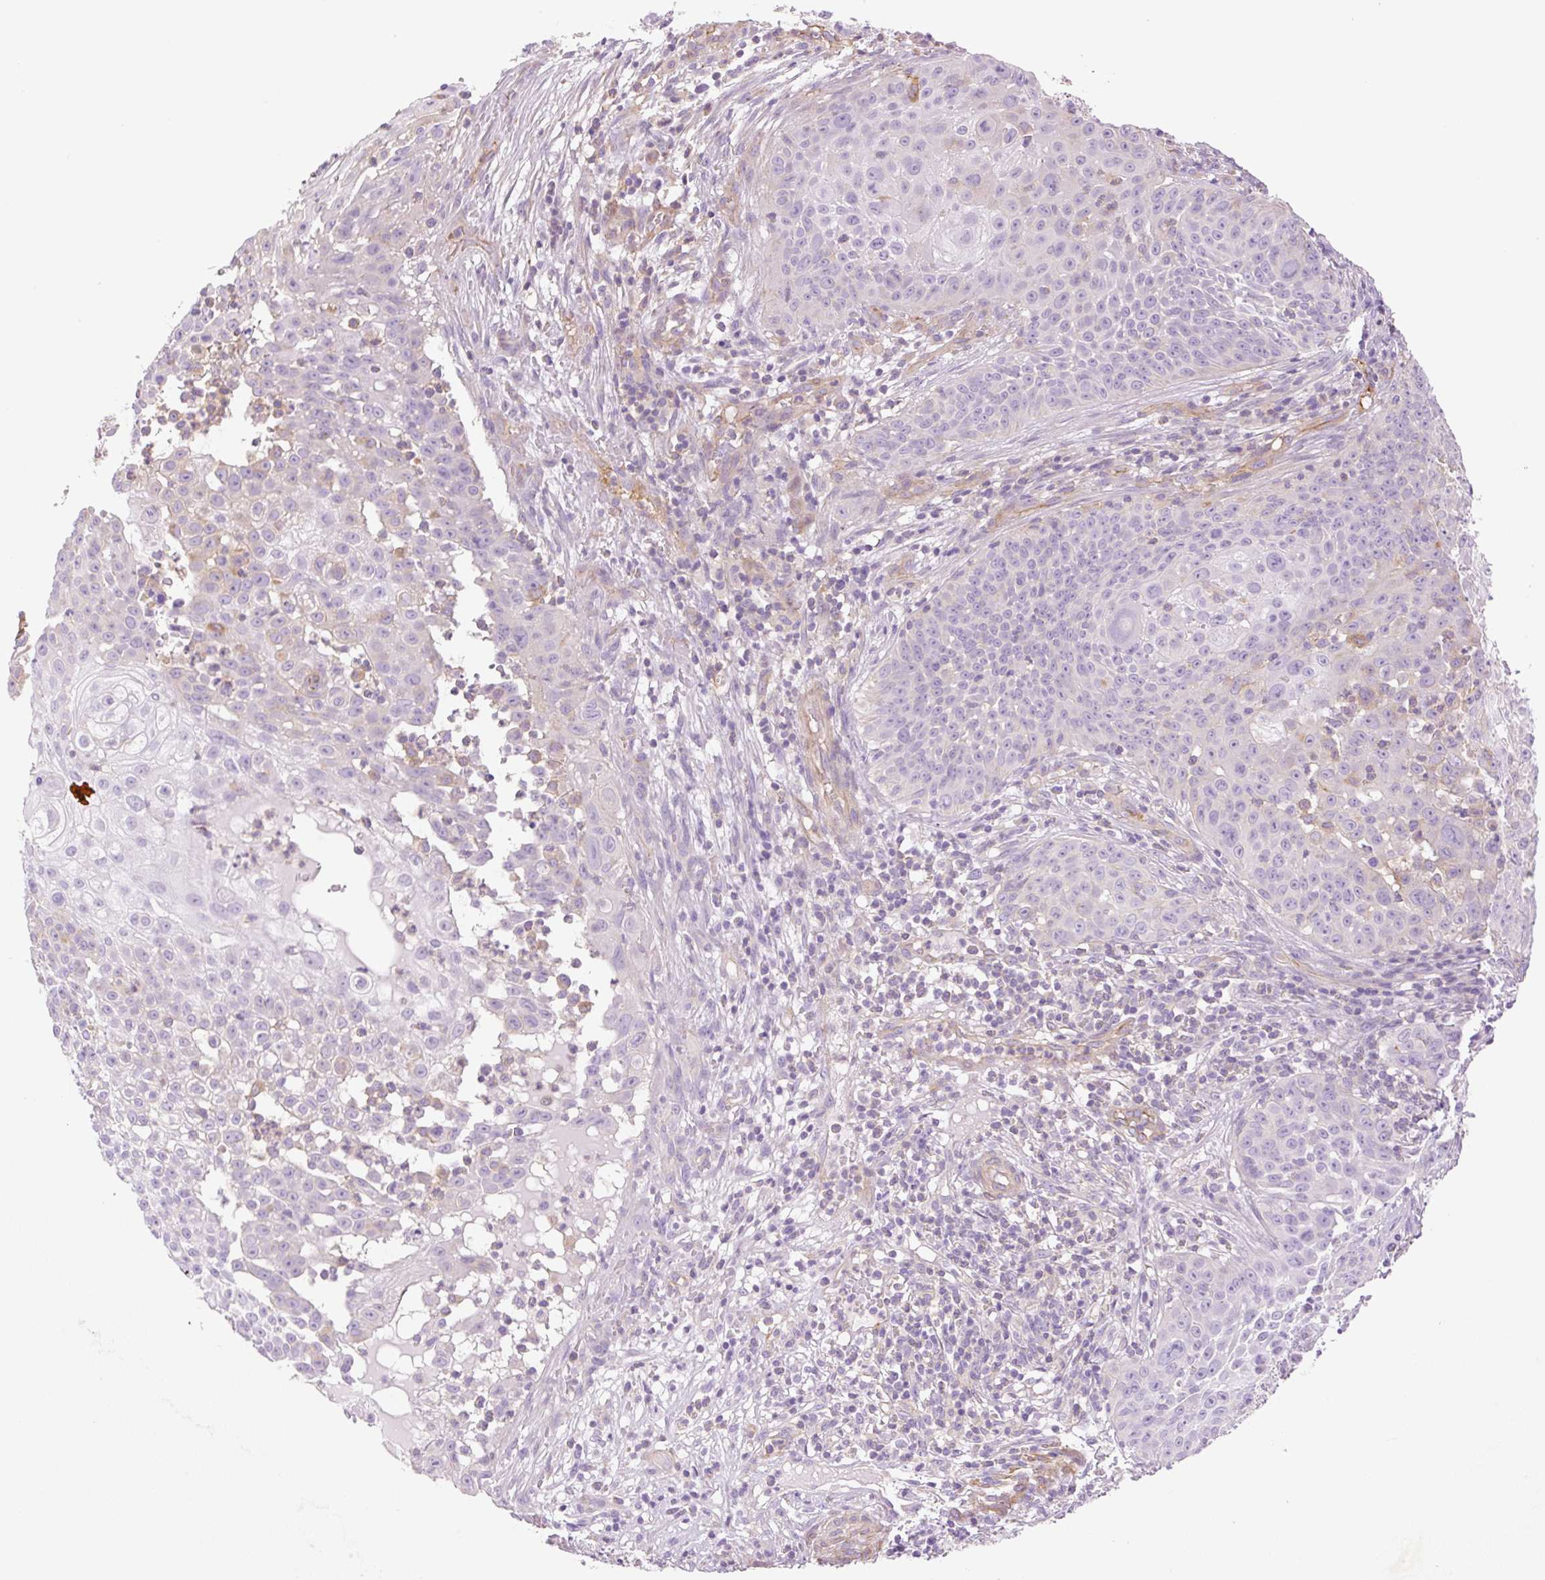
{"staining": {"intensity": "negative", "quantity": "none", "location": "none"}, "tissue": "skin cancer", "cell_type": "Tumor cells", "image_type": "cancer", "snomed": [{"axis": "morphology", "description": "Squamous cell carcinoma, NOS"}, {"axis": "topography", "description": "Skin"}], "caption": "Immunohistochemistry image of human skin cancer (squamous cell carcinoma) stained for a protein (brown), which reveals no expression in tumor cells.", "gene": "EHD3", "patient": {"sex": "male", "age": 24}}